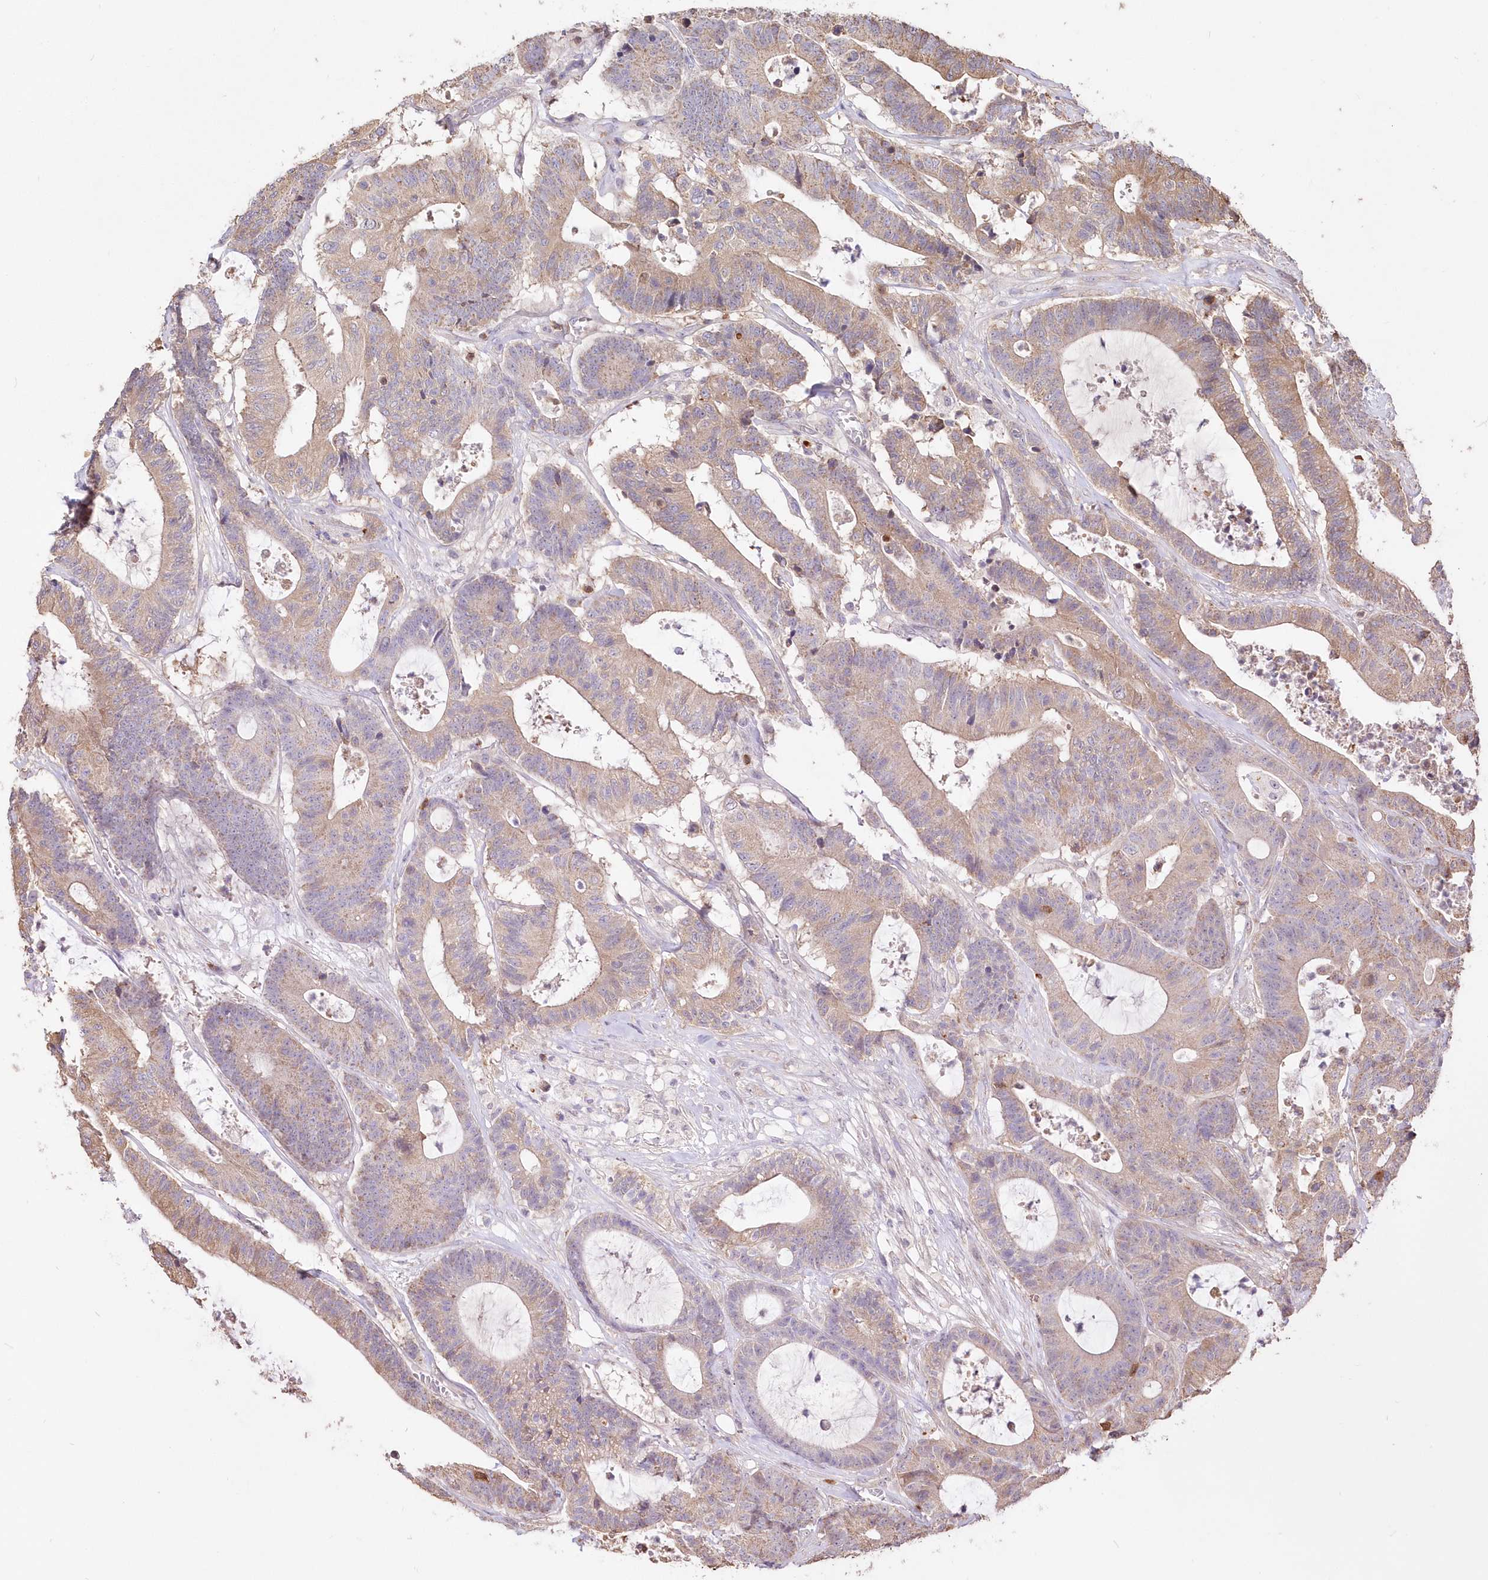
{"staining": {"intensity": "weak", "quantity": "25%-75%", "location": "cytoplasmic/membranous"}, "tissue": "colorectal cancer", "cell_type": "Tumor cells", "image_type": "cancer", "snomed": [{"axis": "morphology", "description": "Adenocarcinoma, NOS"}, {"axis": "topography", "description": "Colon"}], "caption": "A low amount of weak cytoplasmic/membranous staining is present in approximately 25%-75% of tumor cells in colorectal cancer (adenocarcinoma) tissue.", "gene": "STK17B", "patient": {"sex": "female", "age": 84}}